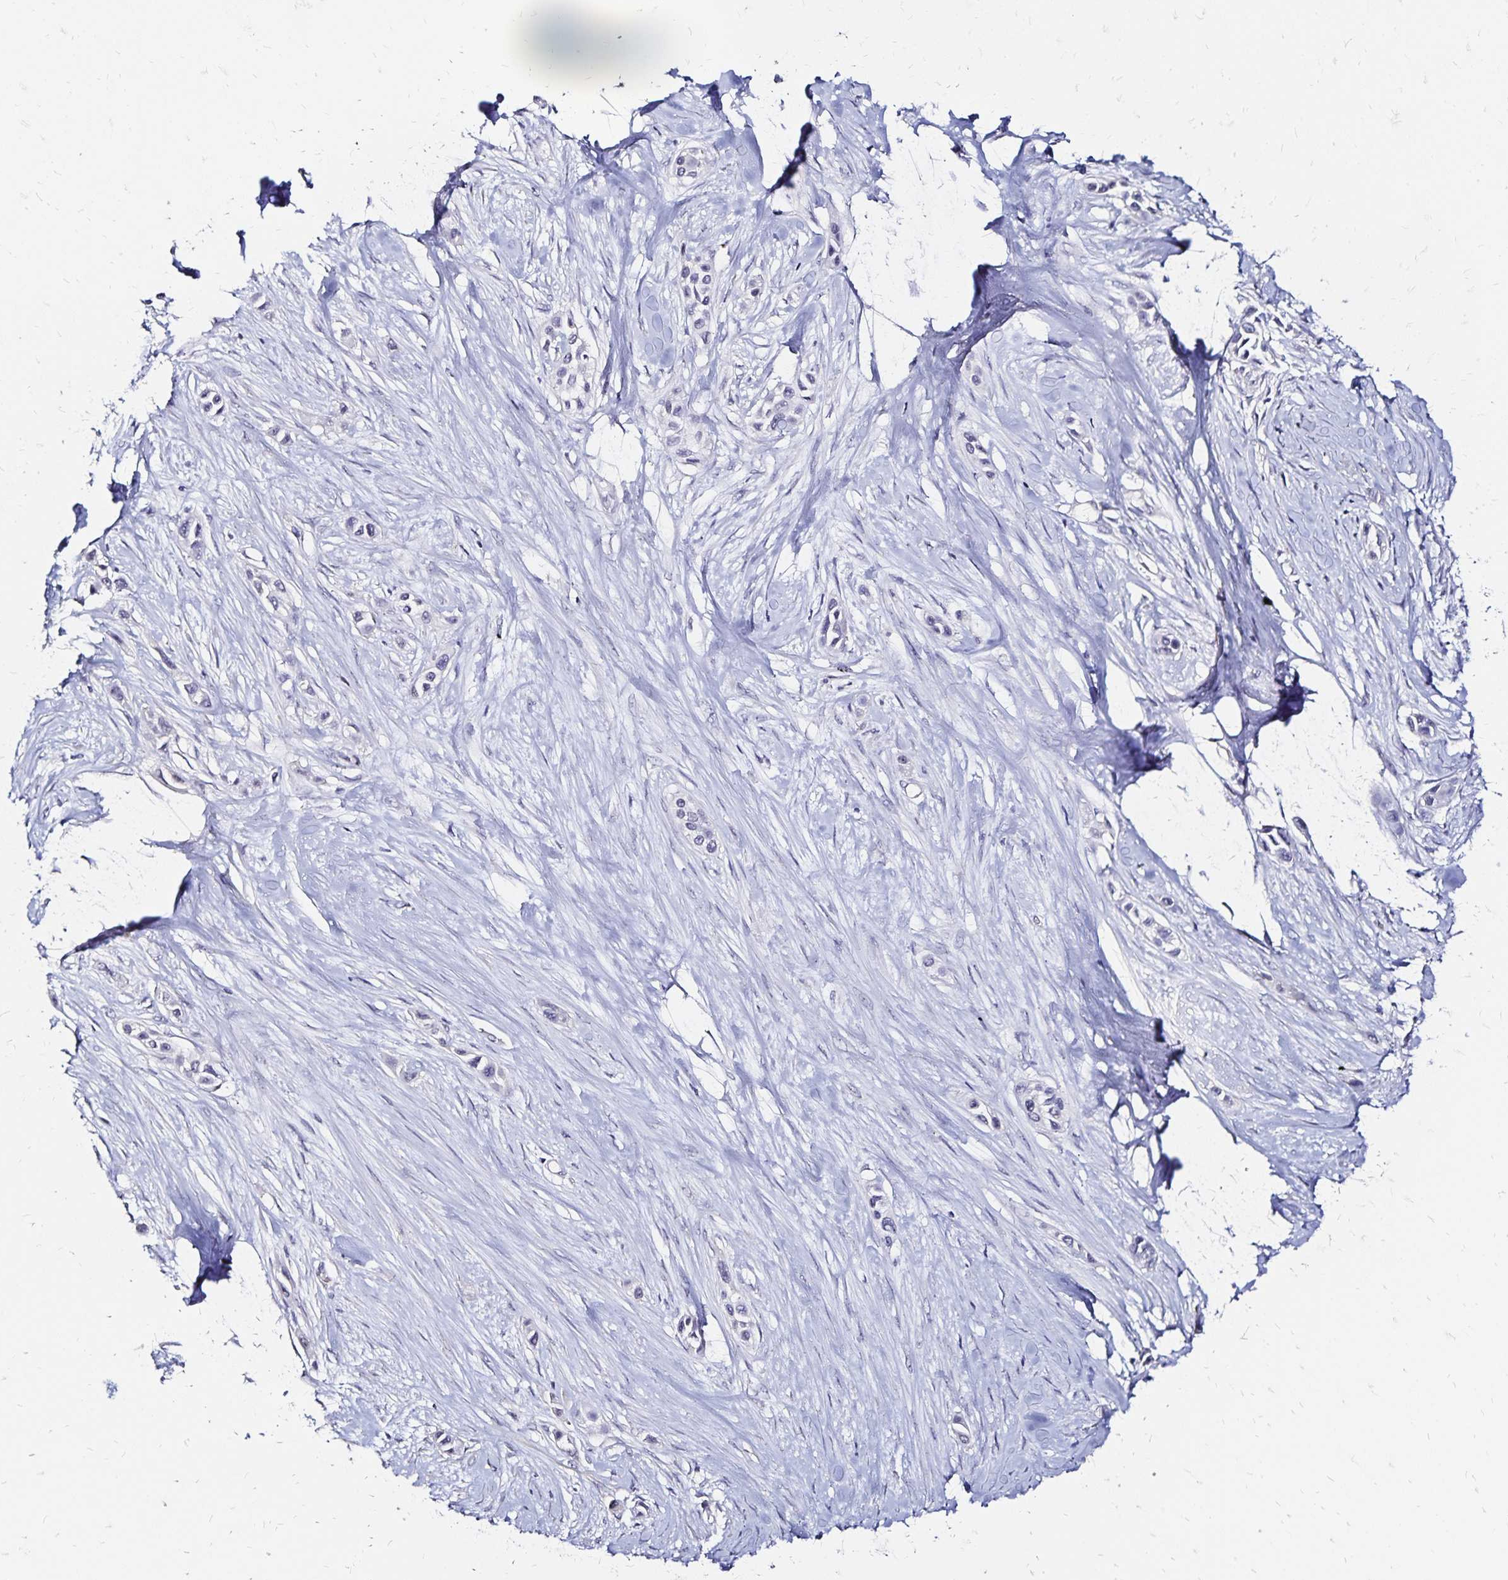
{"staining": {"intensity": "negative", "quantity": "none", "location": "none"}, "tissue": "skin cancer", "cell_type": "Tumor cells", "image_type": "cancer", "snomed": [{"axis": "morphology", "description": "Squamous cell carcinoma, NOS"}, {"axis": "topography", "description": "Skin"}], "caption": "A histopathology image of skin squamous cell carcinoma stained for a protein shows no brown staining in tumor cells.", "gene": "SLC5A1", "patient": {"sex": "female", "age": 69}}